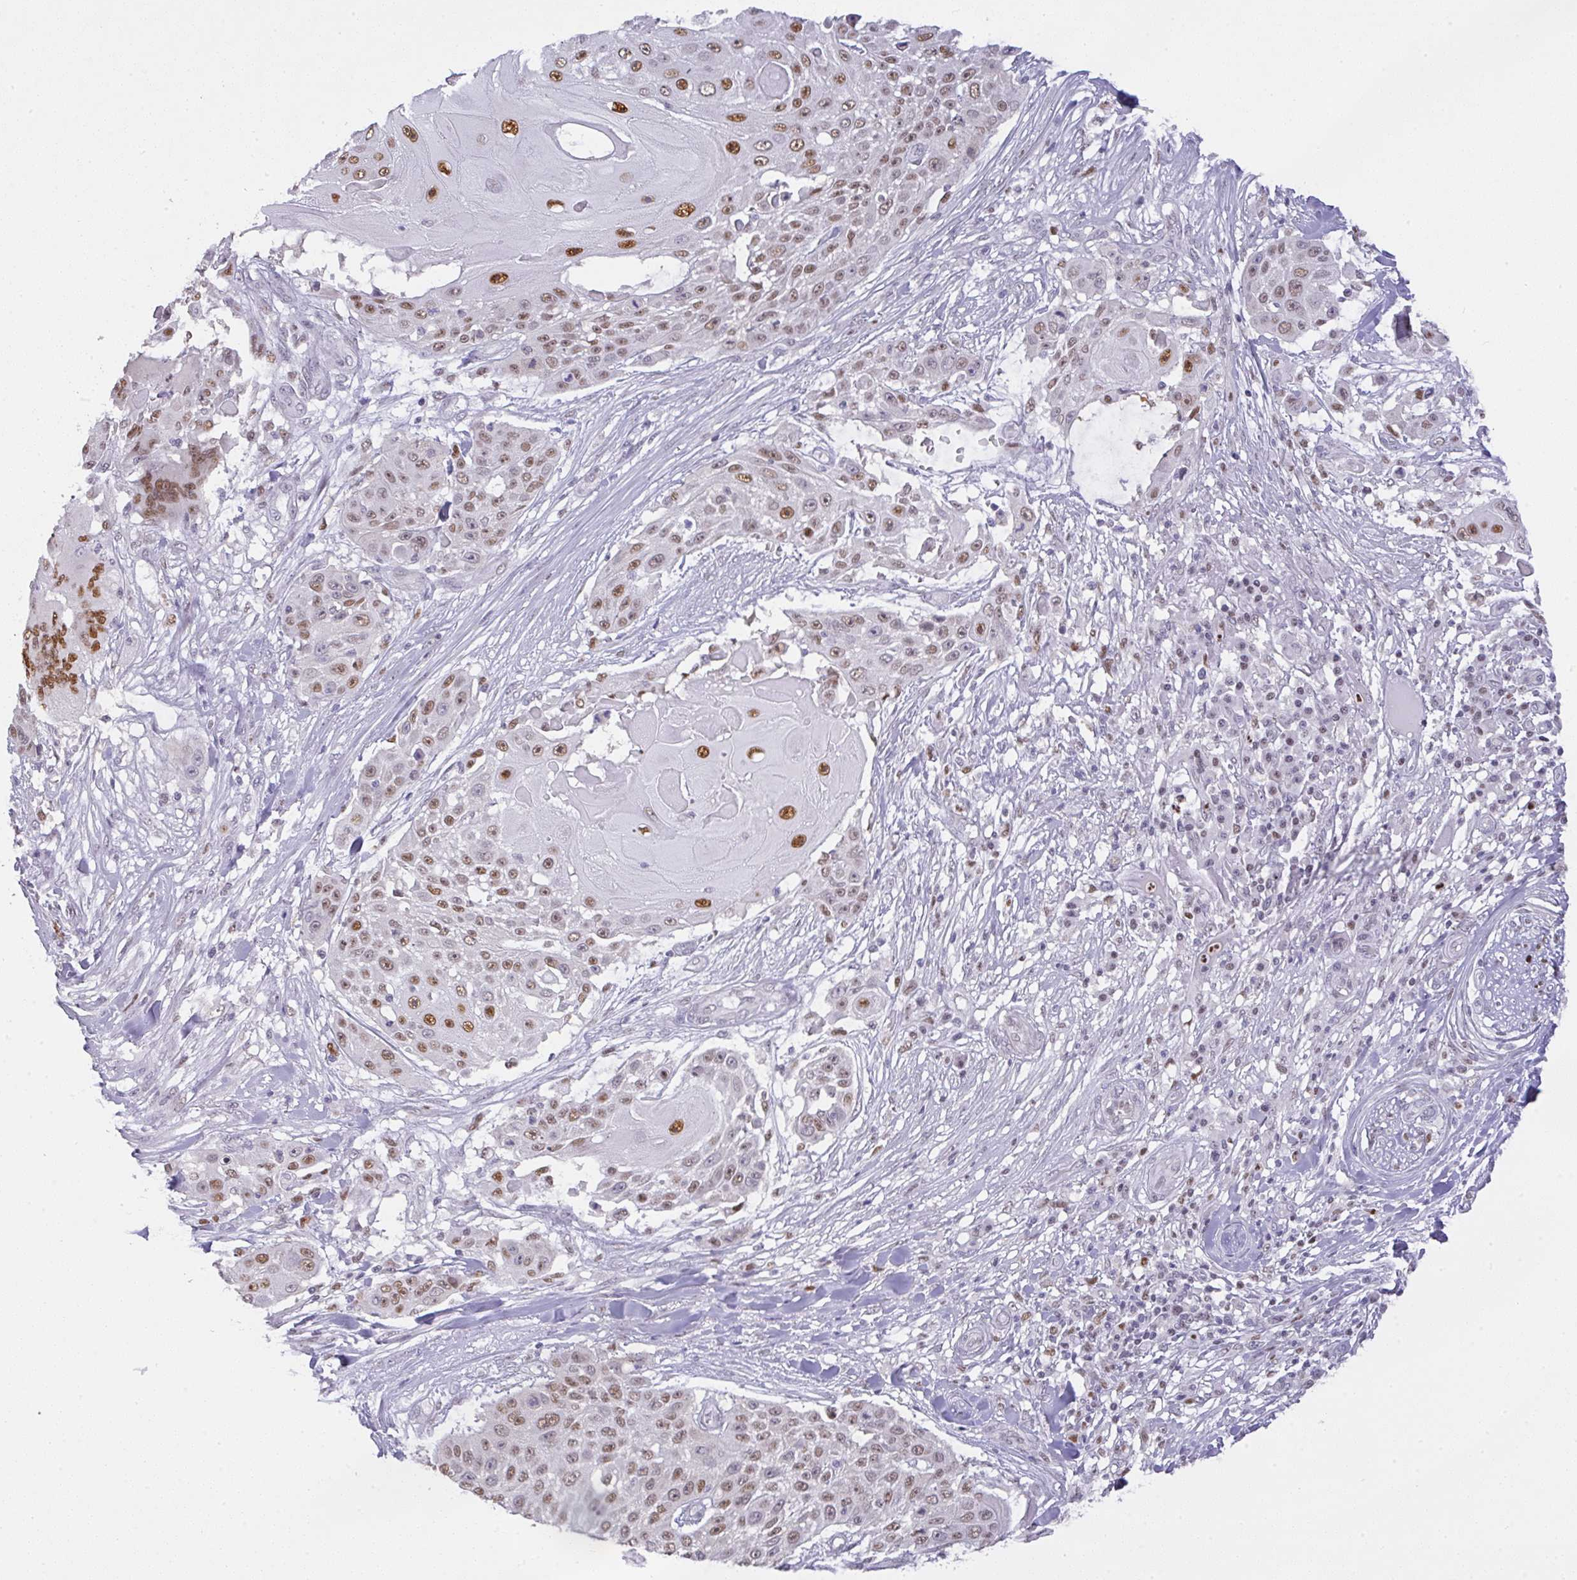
{"staining": {"intensity": "moderate", "quantity": ">75%", "location": "nuclear"}, "tissue": "skin cancer", "cell_type": "Tumor cells", "image_type": "cancer", "snomed": [{"axis": "morphology", "description": "Squamous cell carcinoma, NOS"}, {"axis": "topography", "description": "Skin"}], "caption": "The histopathology image exhibits a brown stain indicating the presence of a protein in the nuclear of tumor cells in skin cancer.", "gene": "BBX", "patient": {"sex": "female", "age": 86}}